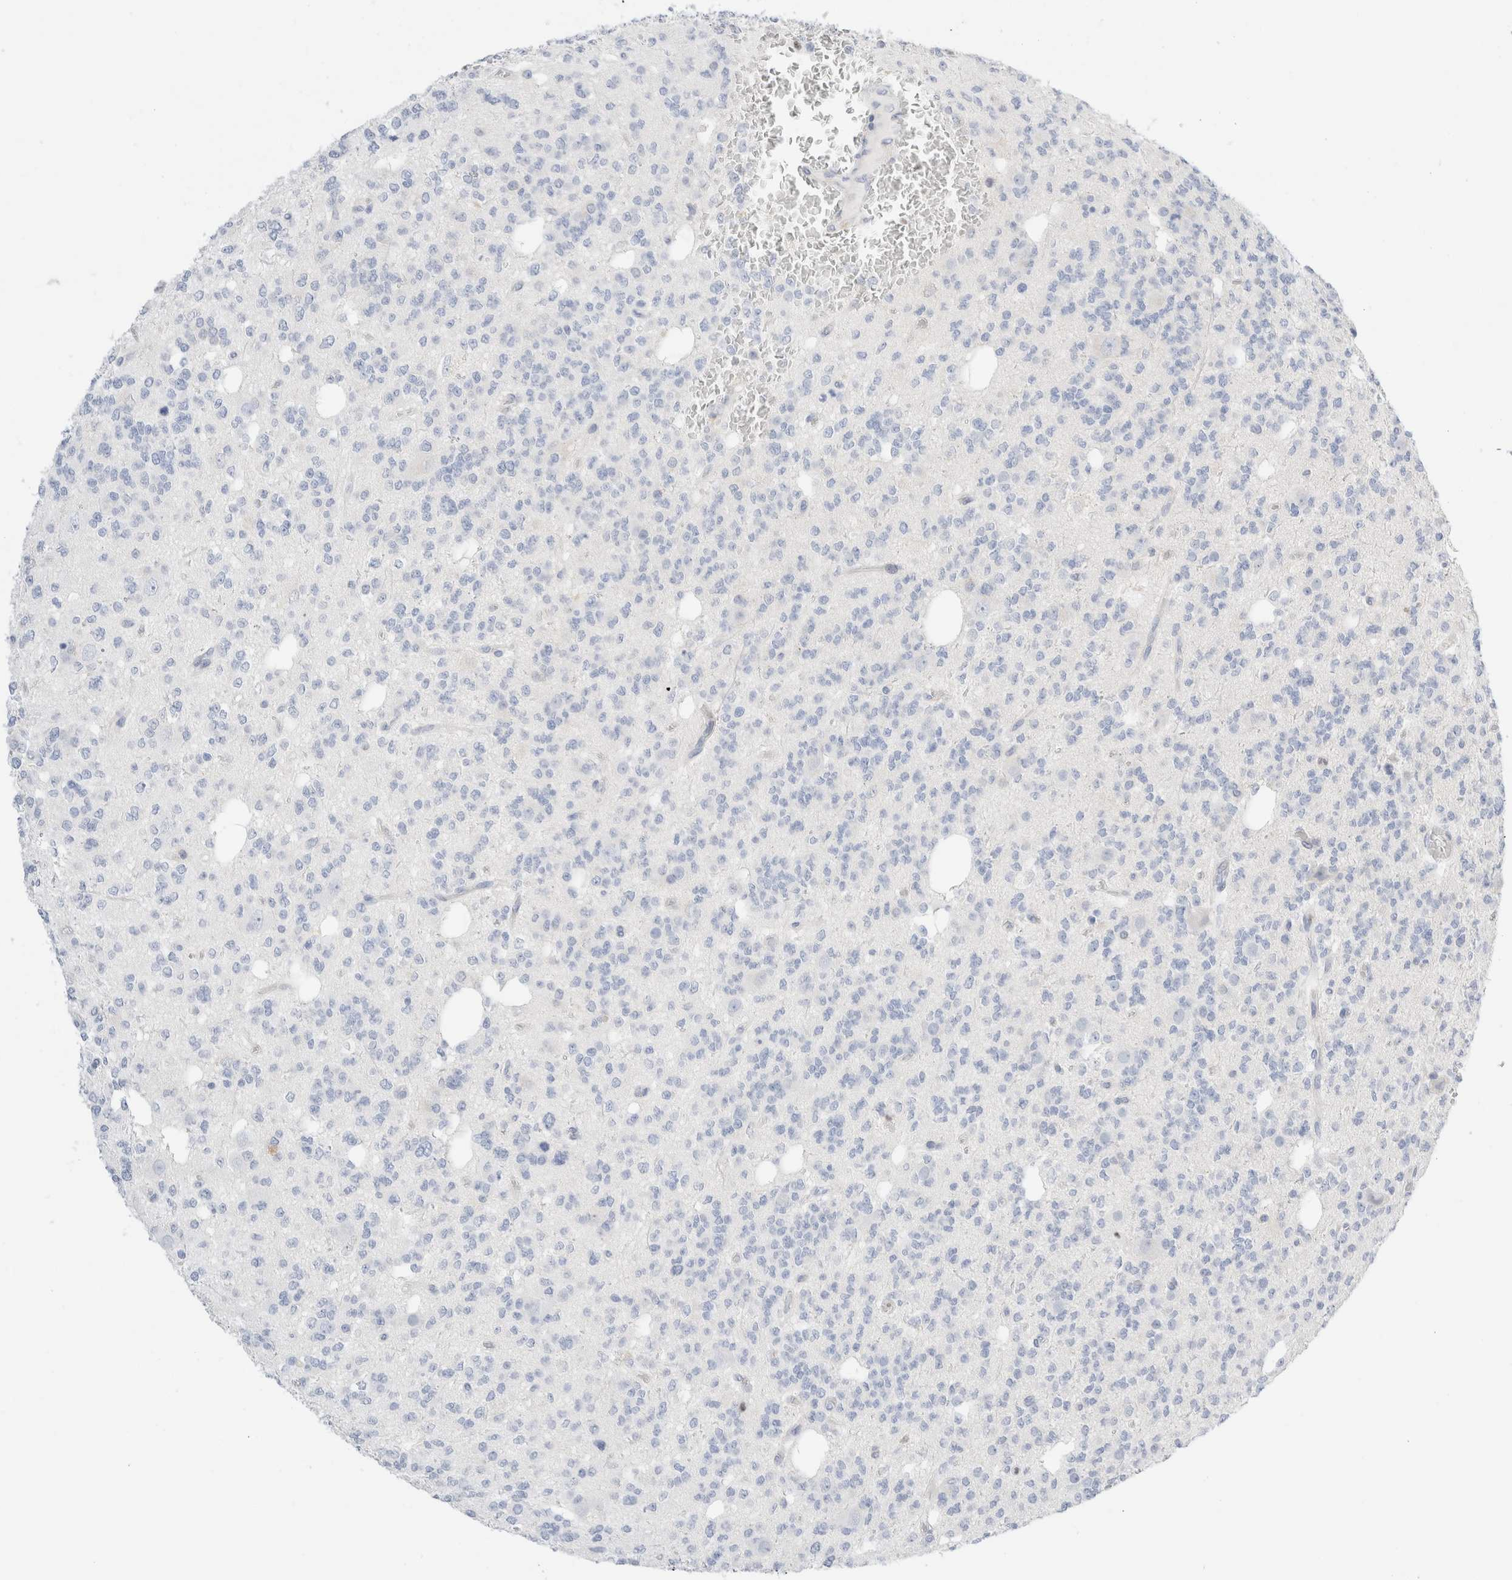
{"staining": {"intensity": "negative", "quantity": "none", "location": "none"}, "tissue": "glioma", "cell_type": "Tumor cells", "image_type": "cancer", "snomed": [{"axis": "morphology", "description": "Glioma, malignant, Low grade"}, {"axis": "topography", "description": "Brain"}], "caption": "Glioma was stained to show a protein in brown. There is no significant expression in tumor cells.", "gene": "ADAM30", "patient": {"sex": "male", "age": 38}}